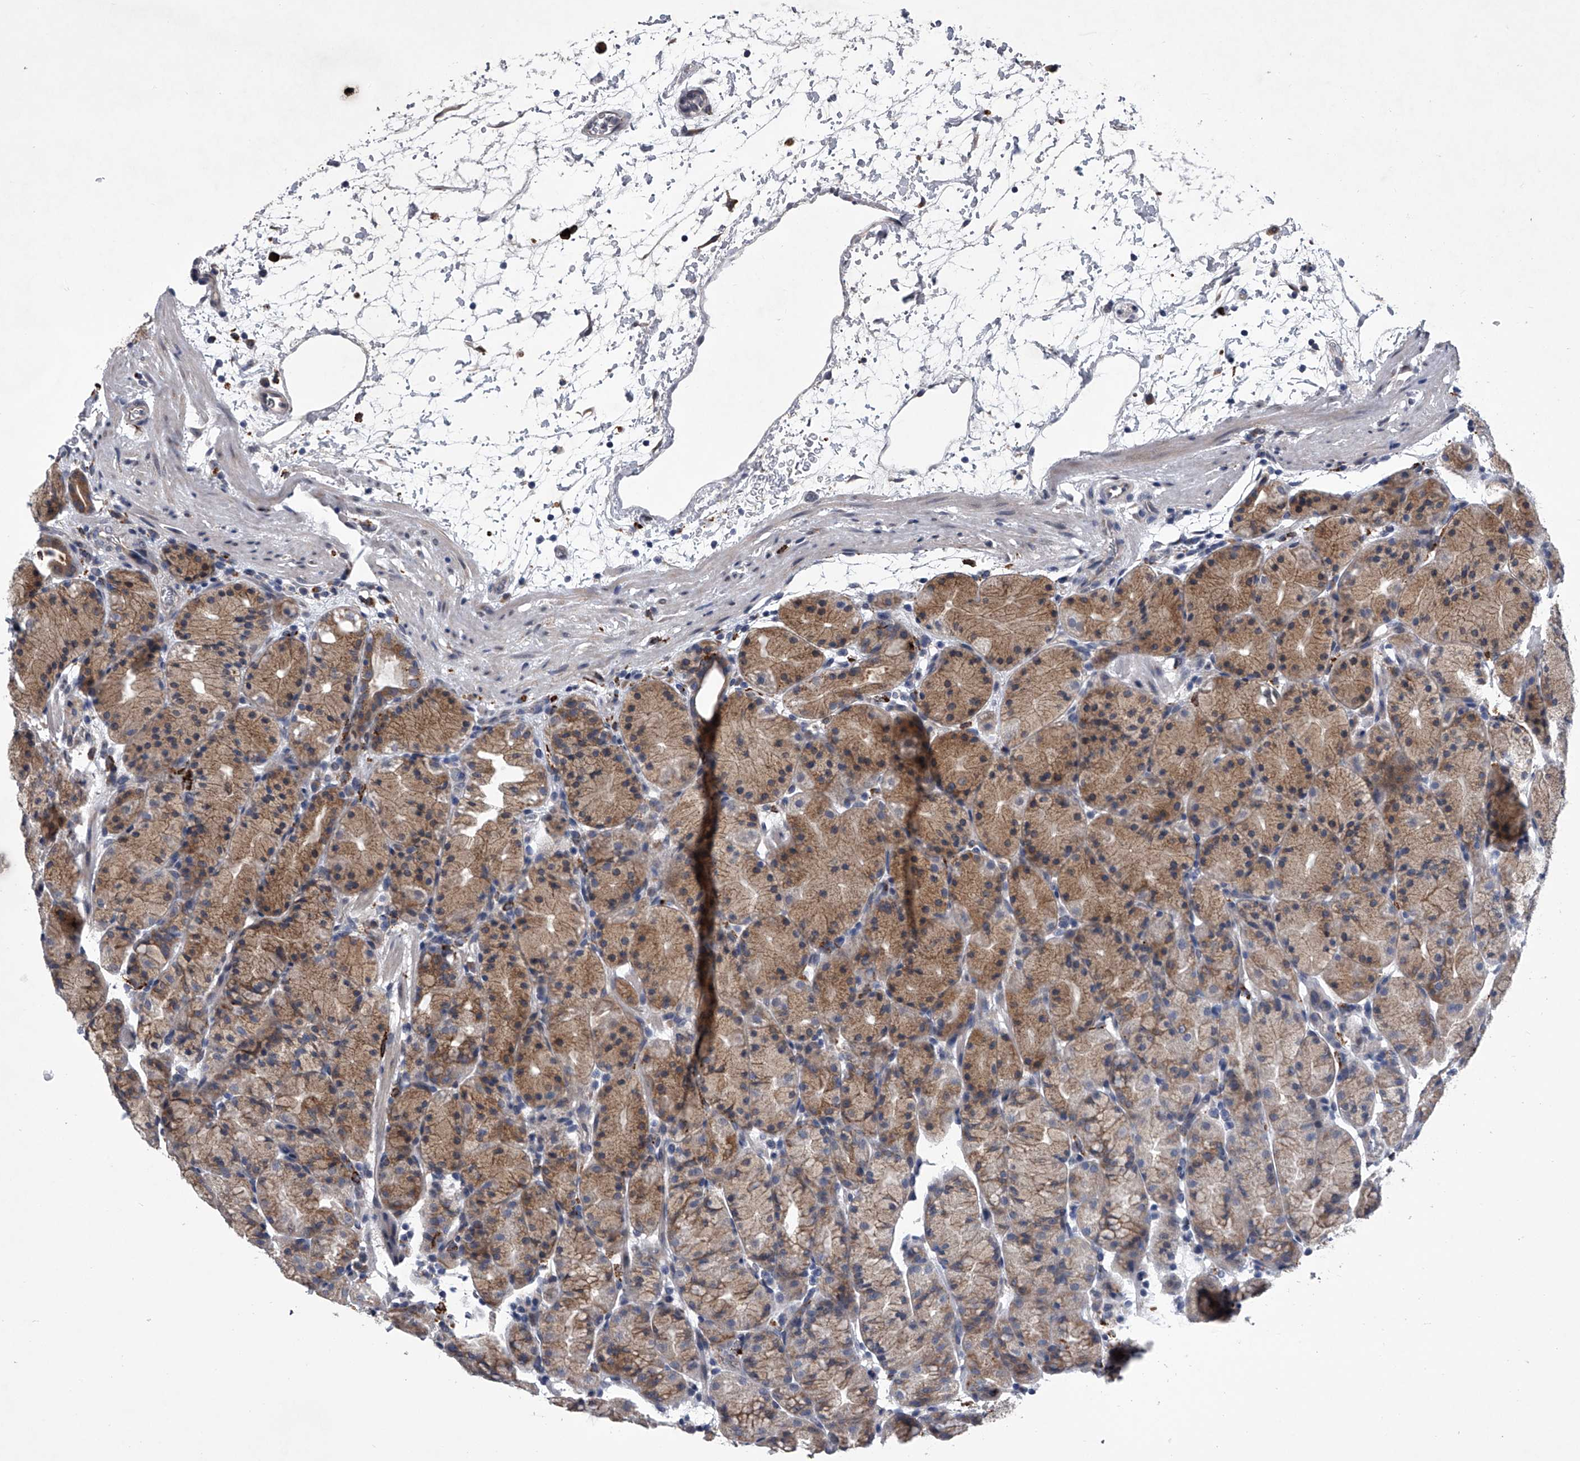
{"staining": {"intensity": "moderate", "quantity": ">75%", "location": "cytoplasmic/membranous"}, "tissue": "stomach", "cell_type": "Glandular cells", "image_type": "normal", "snomed": [{"axis": "morphology", "description": "Normal tissue, NOS"}, {"axis": "topography", "description": "Stomach, upper"}], "caption": "This image displays immunohistochemistry (IHC) staining of benign stomach, with medium moderate cytoplasmic/membranous expression in approximately >75% of glandular cells.", "gene": "TRIM8", "patient": {"sex": "male", "age": 48}}